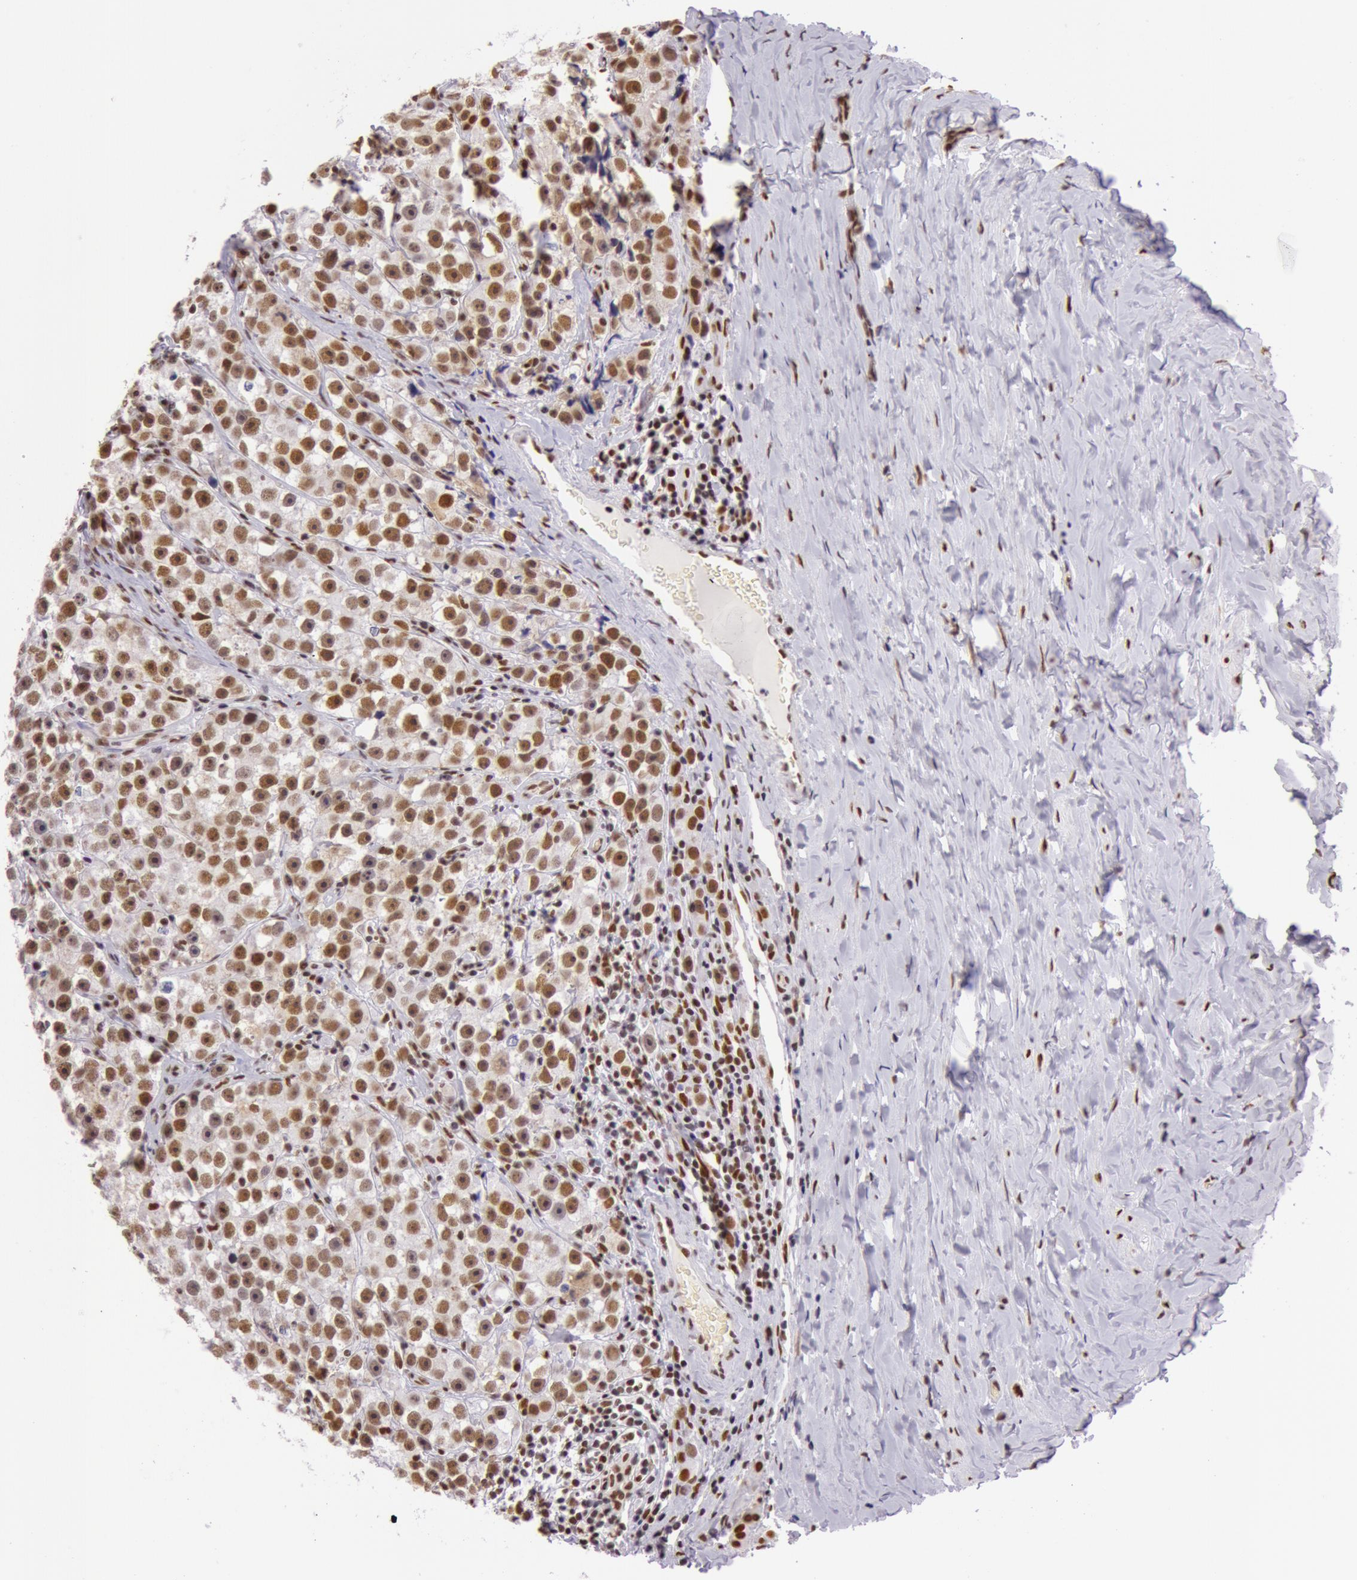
{"staining": {"intensity": "strong", "quantity": ">75%", "location": "nuclear"}, "tissue": "testis cancer", "cell_type": "Tumor cells", "image_type": "cancer", "snomed": [{"axis": "morphology", "description": "Seminoma, NOS"}, {"axis": "topography", "description": "Testis"}], "caption": "The immunohistochemical stain labels strong nuclear positivity in tumor cells of testis cancer tissue. Ihc stains the protein of interest in brown and the nuclei are stained blue.", "gene": "NBN", "patient": {"sex": "male", "age": 32}}